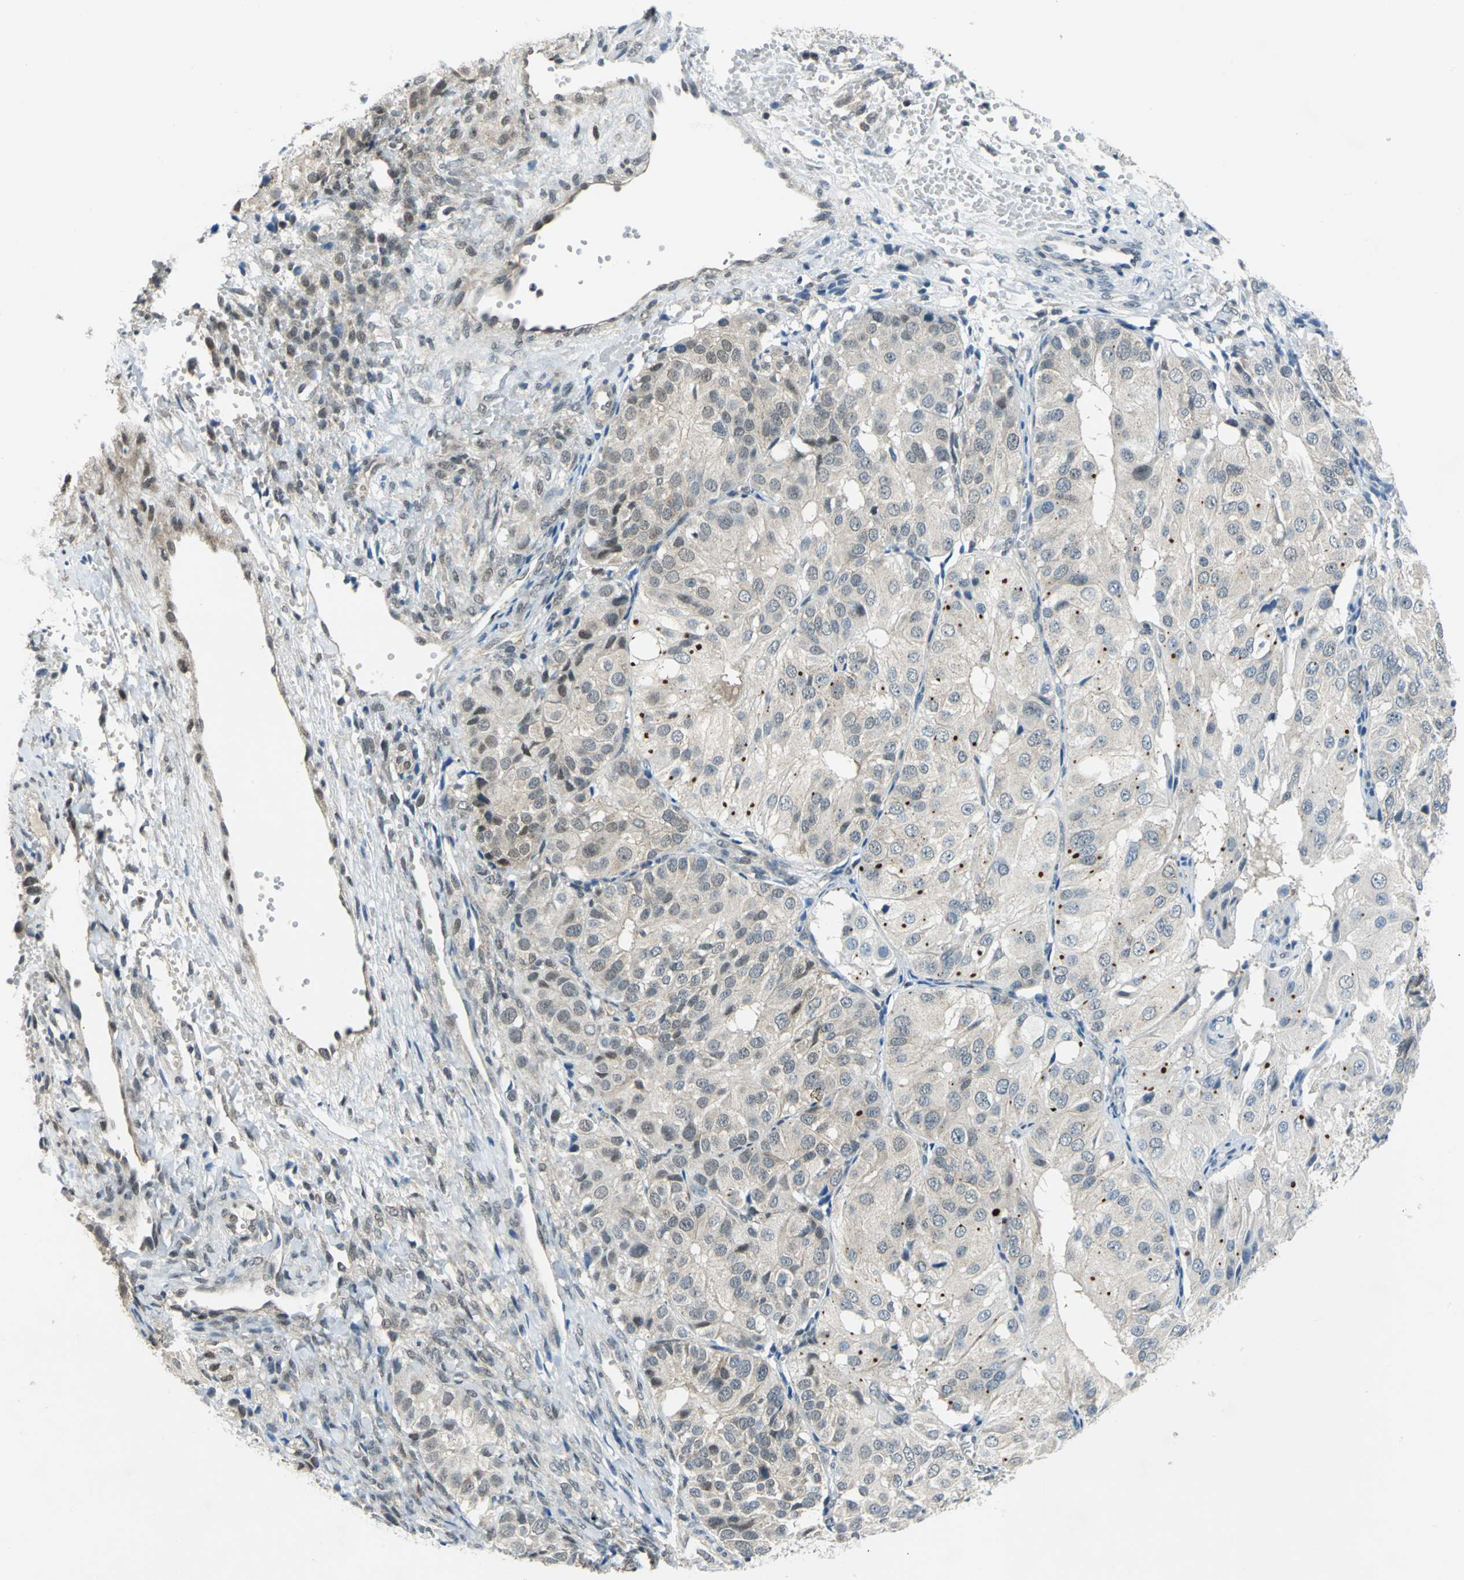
{"staining": {"intensity": "weak", "quantity": ">75%", "location": "cytoplasmic/membranous"}, "tissue": "ovarian cancer", "cell_type": "Tumor cells", "image_type": "cancer", "snomed": [{"axis": "morphology", "description": "Carcinoma, endometroid"}, {"axis": "topography", "description": "Ovary"}], "caption": "Immunohistochemistry of human ovarian cancer demonstrates low levels of weak cytoplasmic/membranous staining in approximately >75% of tumor cells.", "gene": "PIN1", "patient": {"sex": "female", "age": 51}}